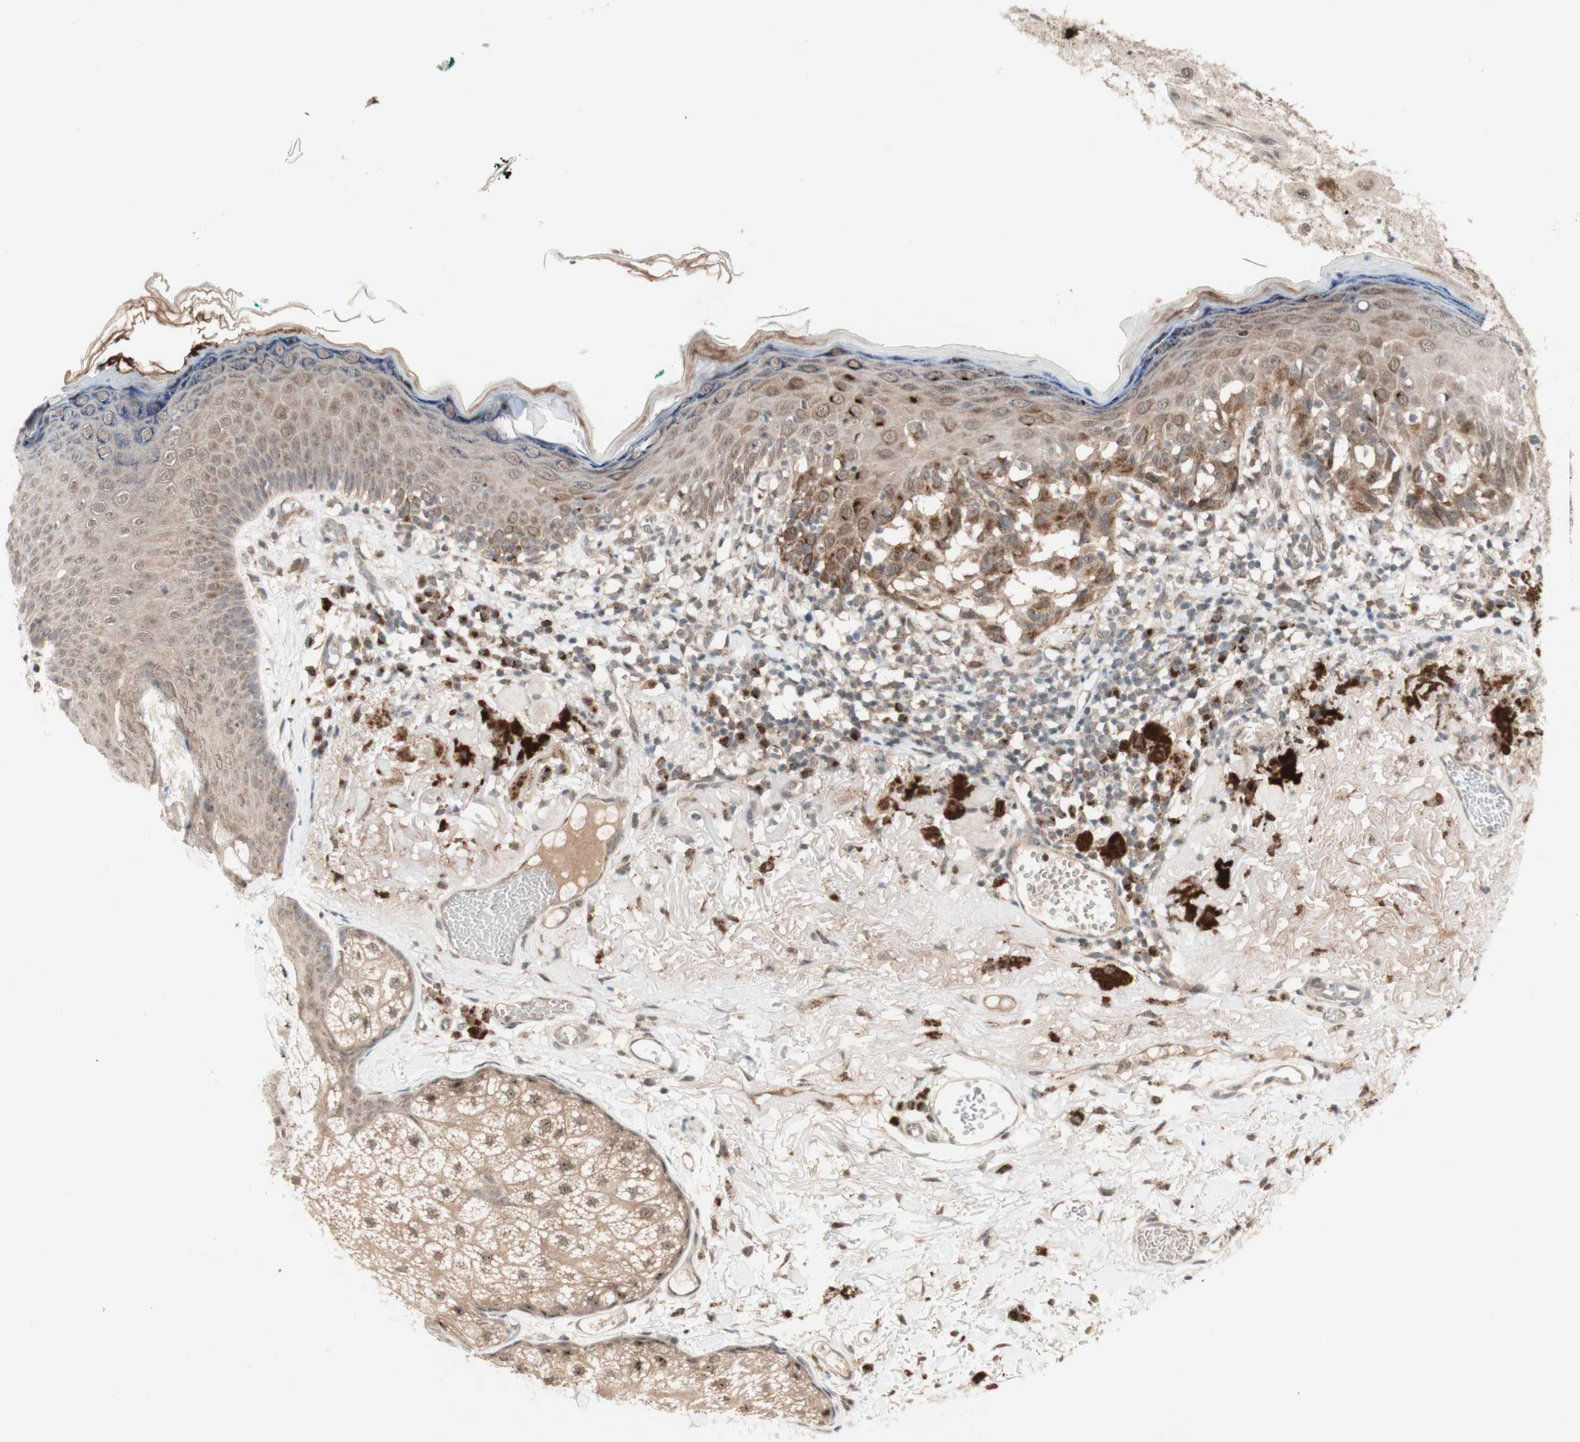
{"staining": {"intensity": "moderate", "quantity": ">75%", "location": "cytoplasmic/membranous"}, "tissue": "melanoma", "cell_type": "Tumor cells", "image_type": "cancer", "snomed": [{"axis": "morphology", "description": "Malignant melanoma in situ"}, {"axis": "morphology", "description": "Malignant melanoma, NOS"}, {"axis": "topography", "description": "Skin"}], "caption": "DAB (3,3'-diaminobenzidine) immunohistochemical staining of malignant melanoma in situ demonstrates moderate cytoplasmic/membranous protein staining in about >75% of tumor cells. (Brightfield microscopy of DAB IHC at high magnification).", "gene": "CYLD", "patient": {"sex": "female", "age": 88}}